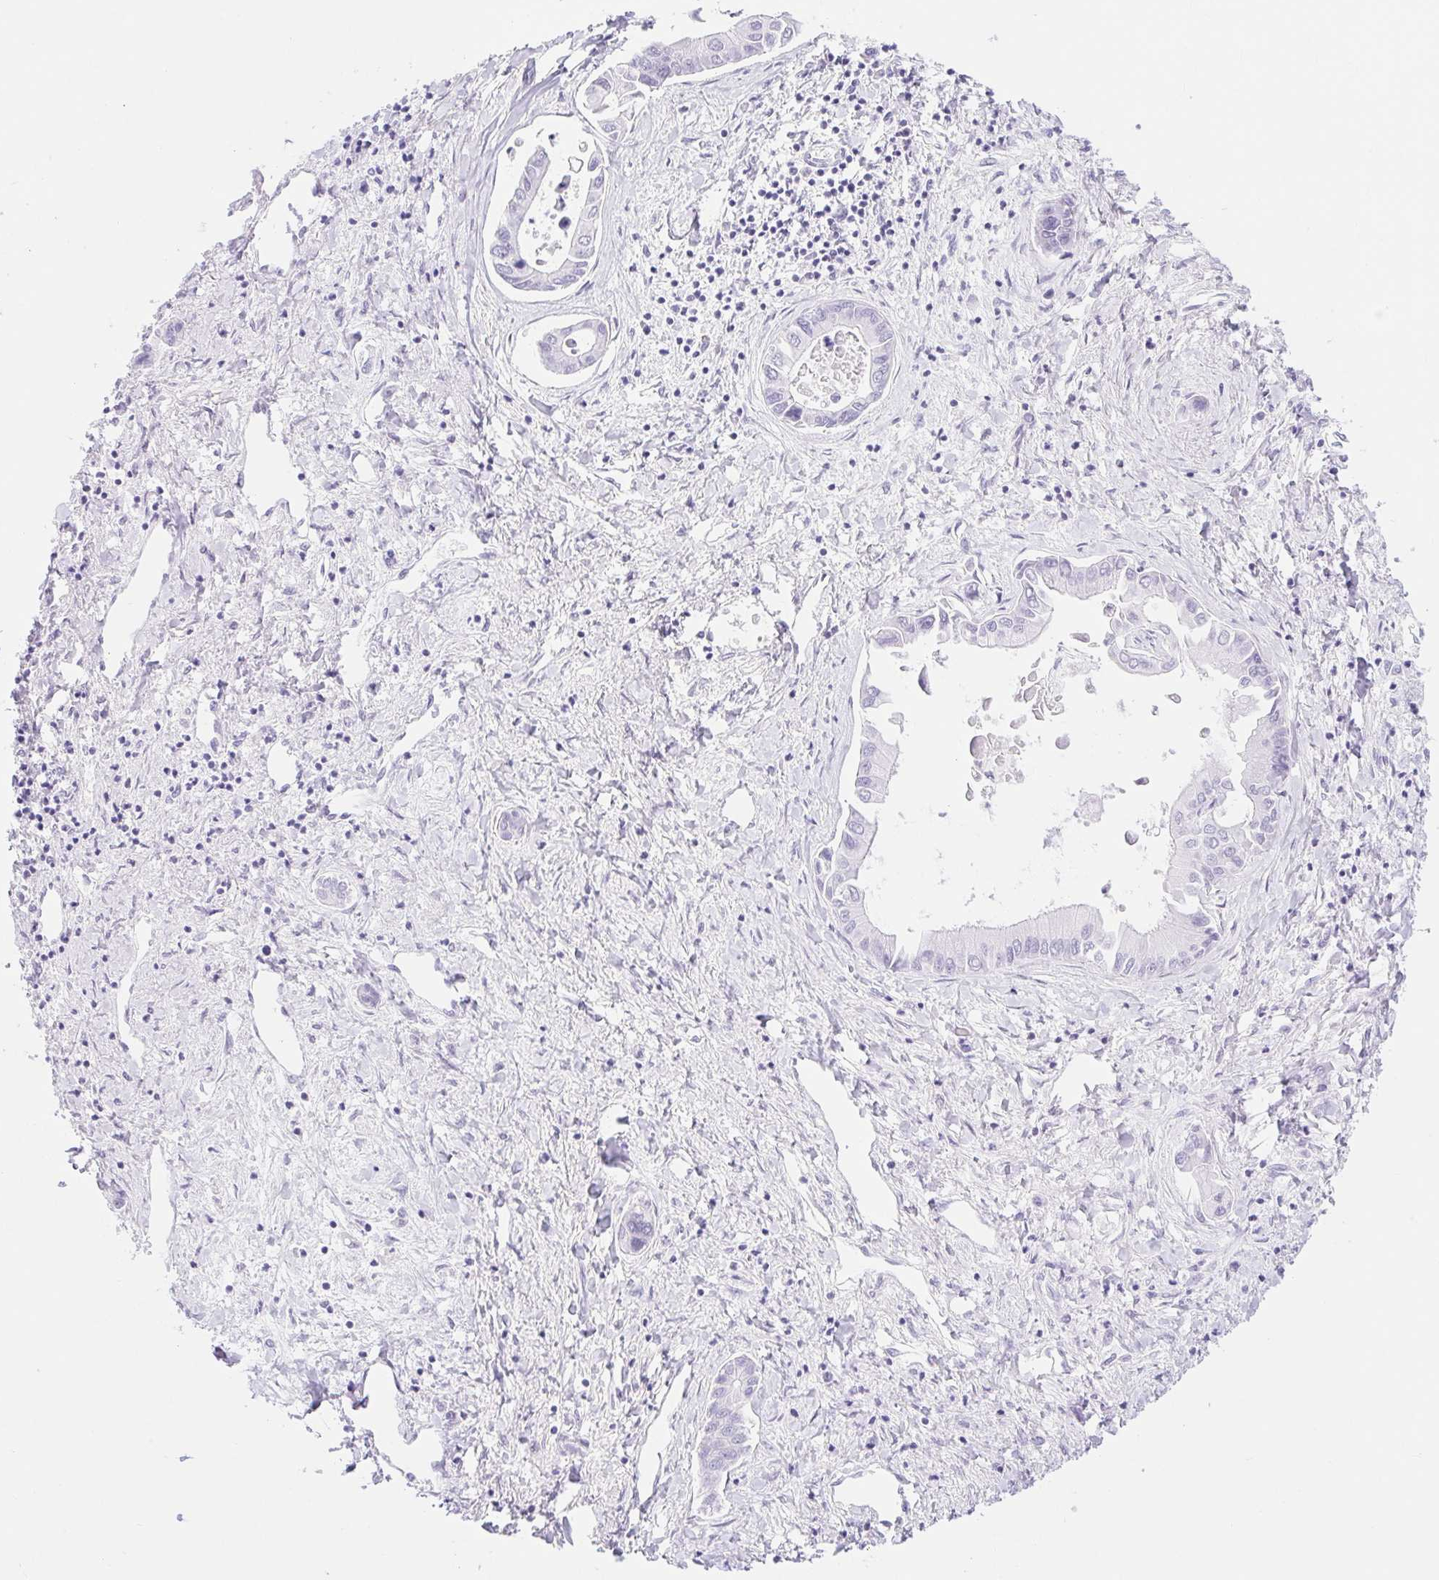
{"staining": {"intensity": "negative", "quantity": "none", "location": "none"}, "tissue": "liver cancer", "cell_type": "Tumor cells", "image_type": "cancer", "snomed": [{"axis": "morphology", "description": "Cholangiocarcinoma"}, {"axis": "topography", "description": "Liver"}], "caption": "A photomicrograph of human liver cholangiocarcinoma is negative for staining in tumor cells.", "gene": "CAND1", "patient": {"sex": "male", "age": 66}}